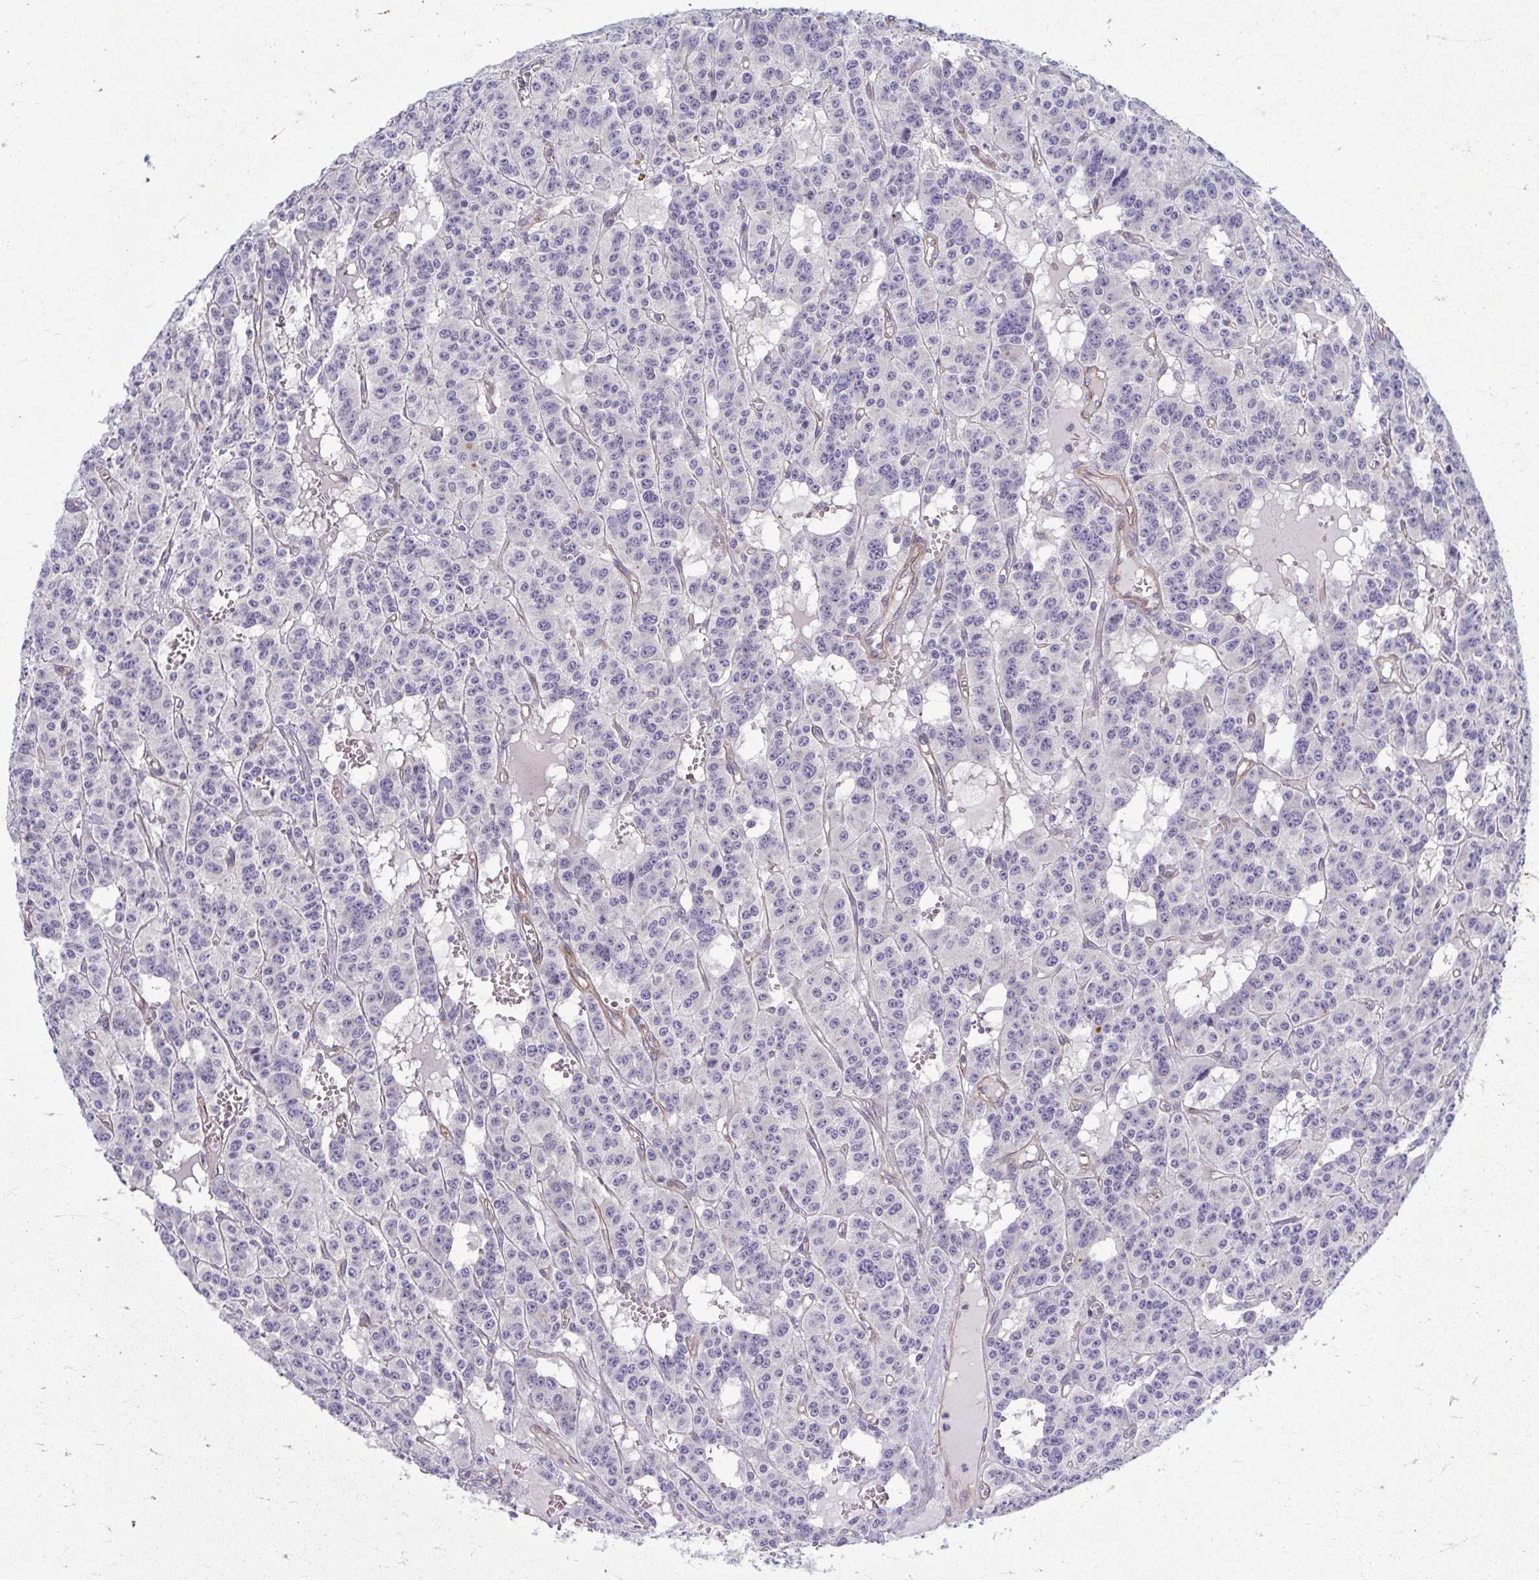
{"staining": {"intensity": "negative", "quantity": "none", "location": "none"}, "tissue": "carcinoid", "cell_type": "Tumor cells", "image_type": "cancer", "snomed": [{"axis": "morphology", "description": "Carcinoid, malignant, NOS"}, {"axis": "topography", "description": "Lung"}], "caption": "Tumor cells show no significant protein staining in malignant carcinoid. (DAB immunohistochemistry (IHC) visualized using brightfield microscopy, high magnification).", "gene": "EID2B", "patient": {"sex": "female", "age": 71}}